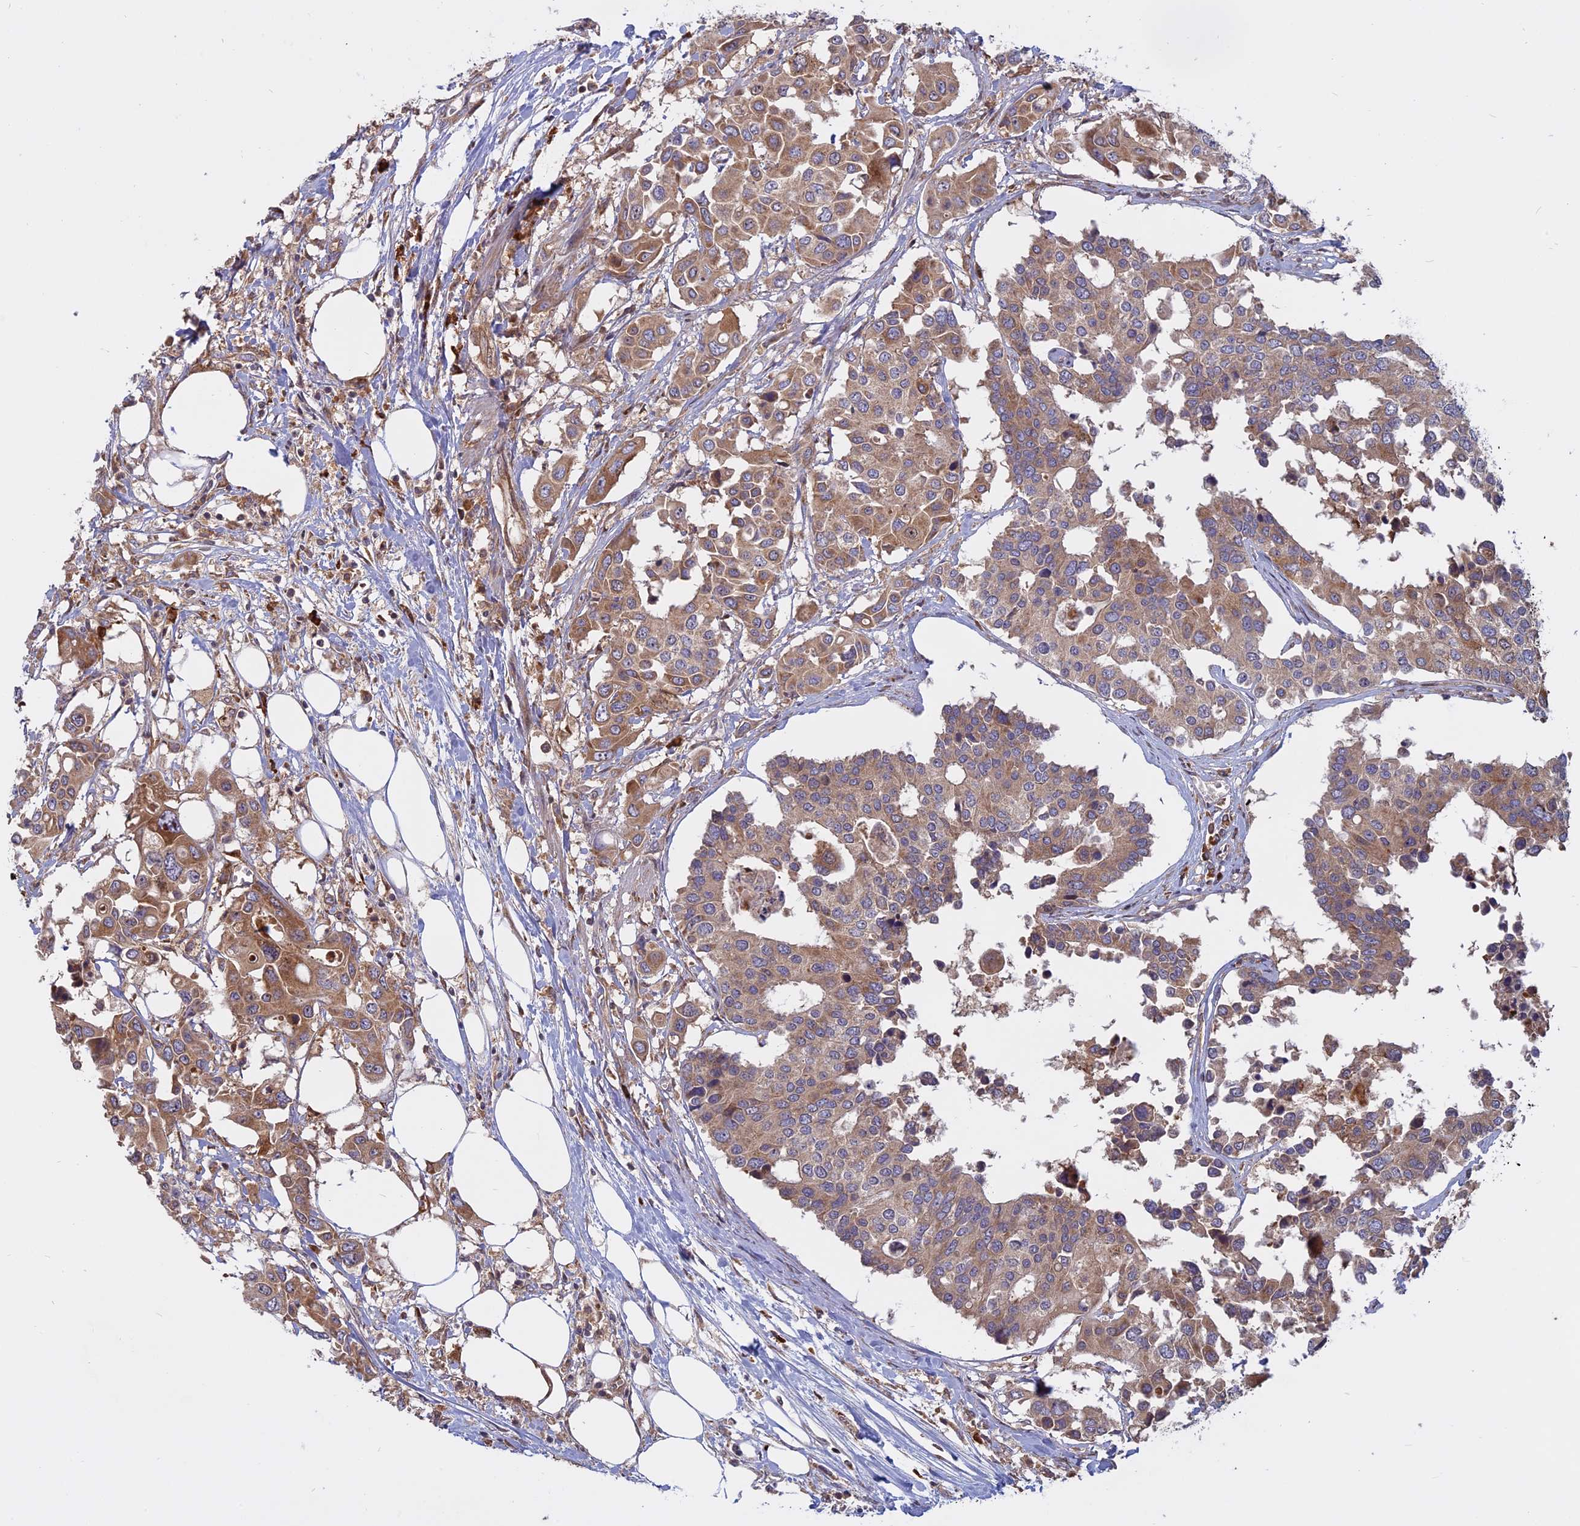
{"staining": {"intensity": "moderate", "quantity": ">75%", "location": "cytoplasmic/membranous"}, "tissue": "colorectal cancer", "cell_type": "Tumor cells", "image_type": "cancer", "snomed": [{"axis": "morphology", "description": "Adenocarcinoma, NOS"}, {"axis": "topography", "description": "Colon"}], "caption": "IHC staining of colorectal adenocarcinoma, which reveals medium levels of moderate cytoplasmic/membranous expression in approximately >75% of tumor cells indicating moderate cytoplasmic/membranous protein expression. The staining was performed using DAB (brown) for protein detection and nuclei were counterstained in hematoxylin (blue).", "gene": "TMEM208", "patient": {"sex": "male", "age": 77}}